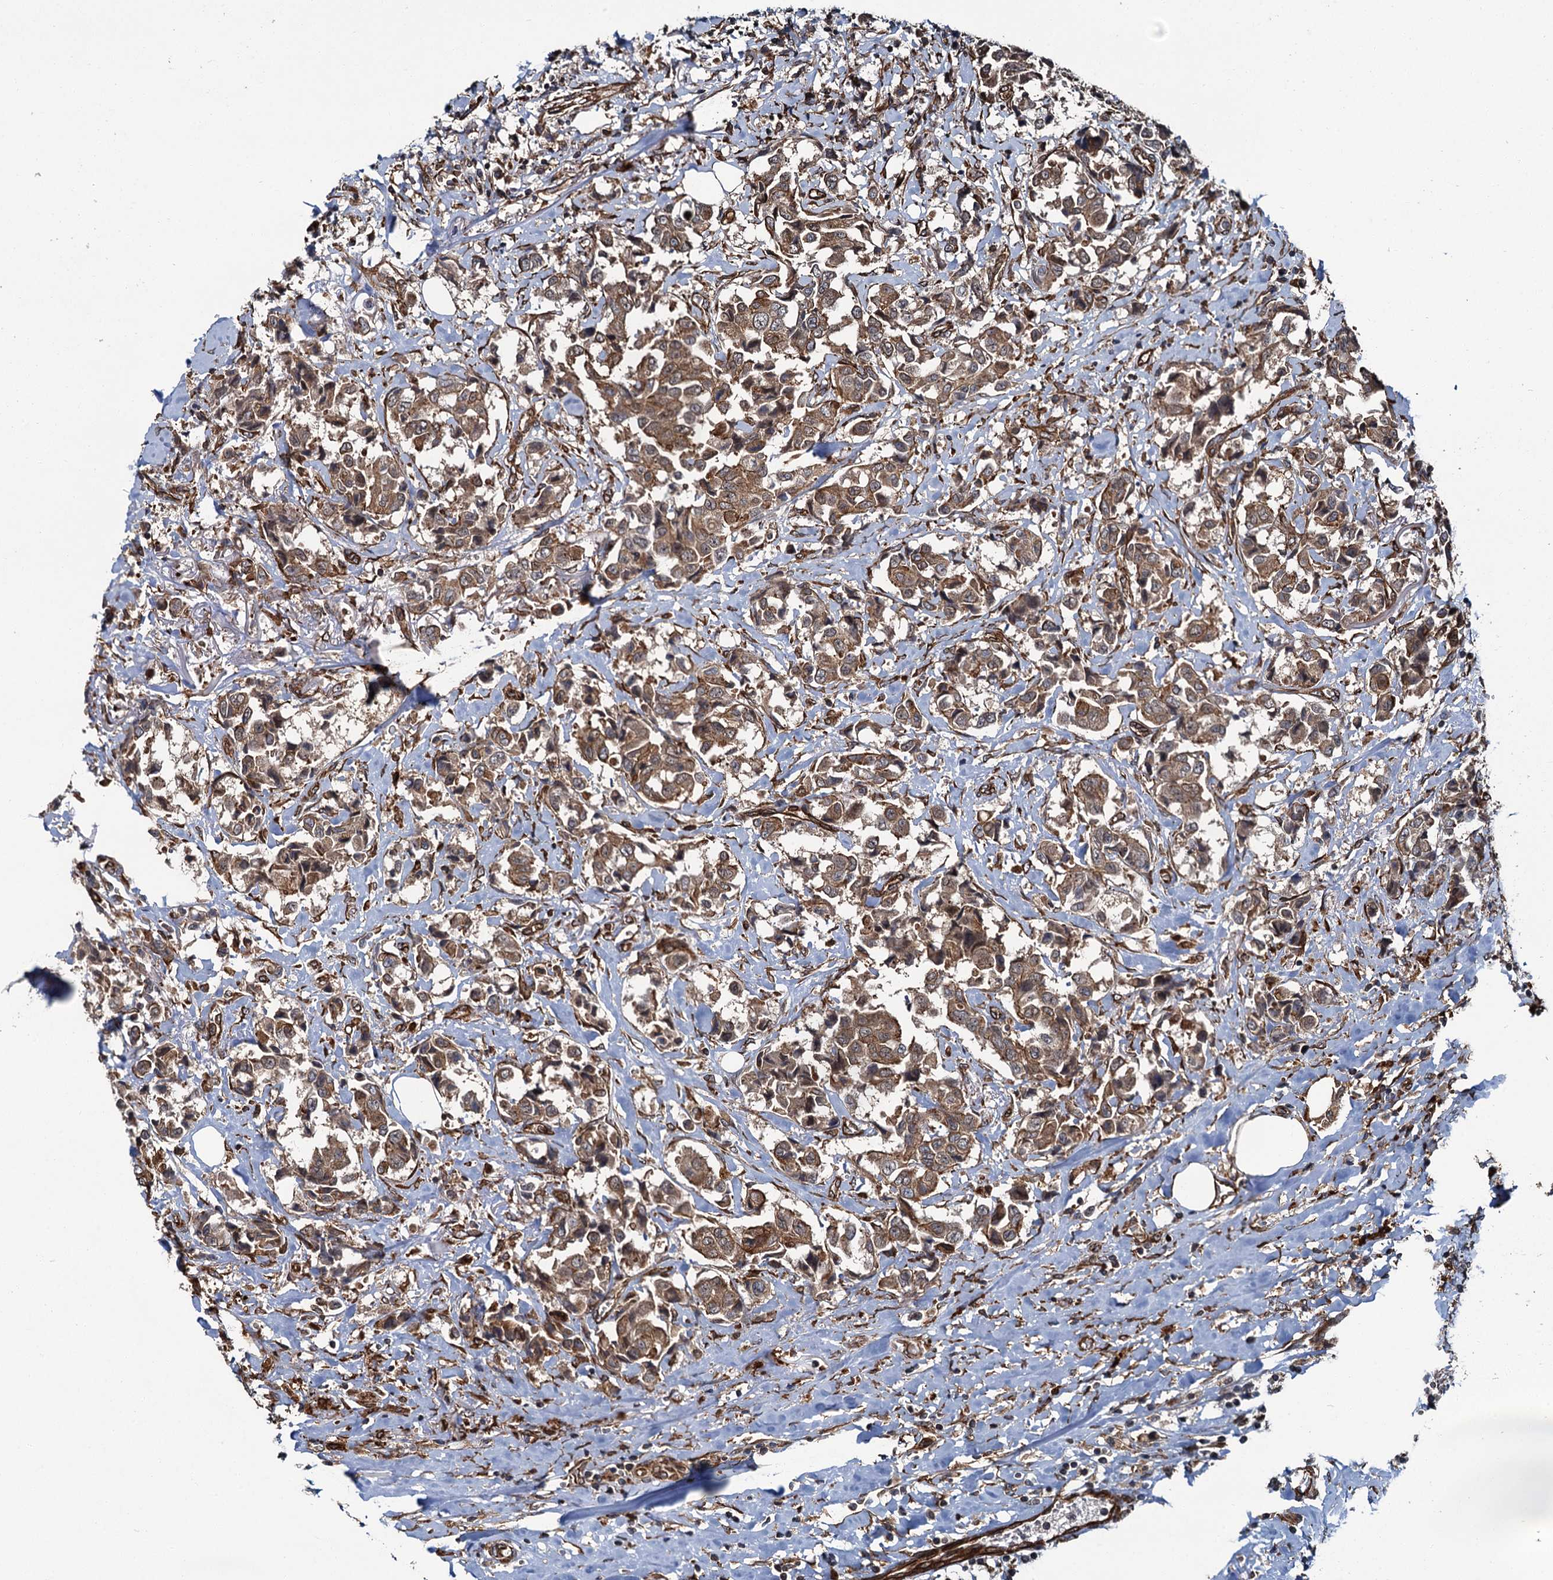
{"staining": {"intensity": "moderate", "quantity": ">75%", "location": "cytoplasmic/membranous"}, "tissue": "breast cancer", "cell_type": "Tumor cells", "image_type": "cancer", "snomed": [{"axis": "morphology", "description": "Duct carcinoma"}, {"axis": "topography", "description": "Breast"}], "caption": "Immunohistochemistry (IHC) (DAB) staining of breast cancer demonstrates moderate cytoplasmic/membranous protein expression in approximately >75% of tumor cells.", "gene": "ZFYVE19", "patient": {"sex": "female", "age": 80}}